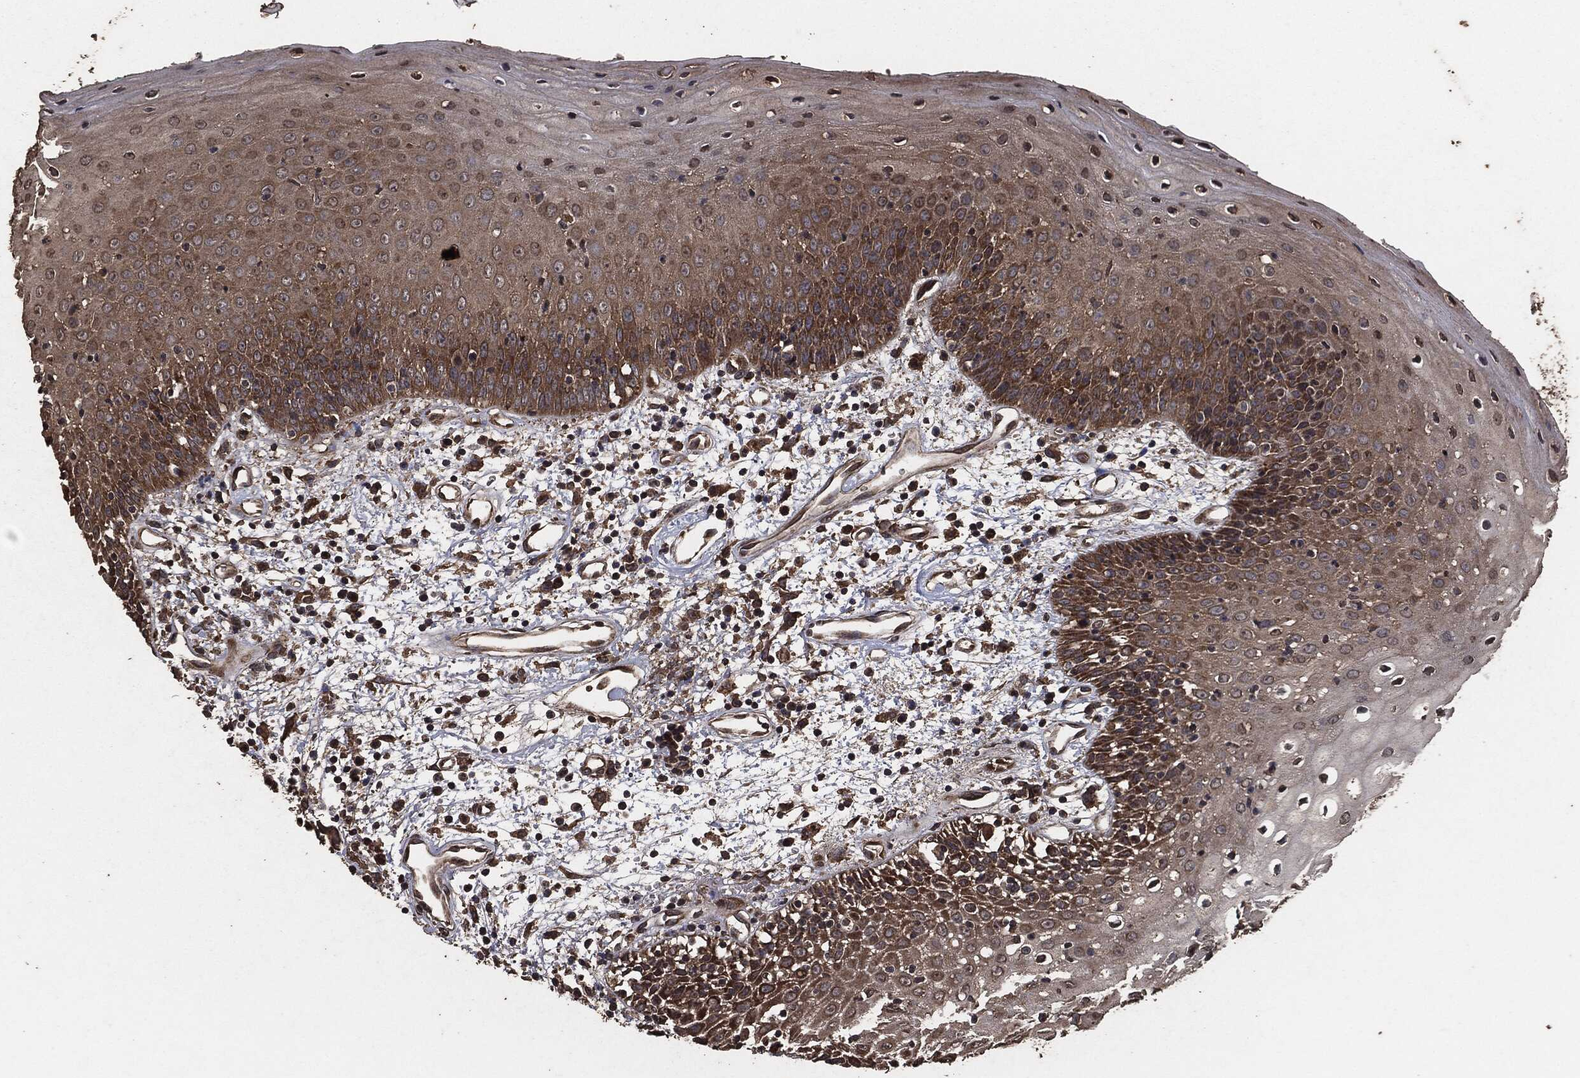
{"staining": {"intensity": "moderate", "quantity": ">75%", "location": "cytoplasmic/membranous"}, "tissue": "oral mucosa", "cell_type": "Squamous epithelial cells", "image_type": "normal", "snomed": [{"axis": "morphology", "description": "Normal tissue, NOS"}, {"axis": "morphology", "description": "Squamous cell carcinoma, NOS"}, {"axis": "topography", "description": "Skeletal muscle"}, {"axis": "topography", "description": "Oral tissue"}, {"axis": "topography", "description": "Head-Neck"}], "caption": "Immunohistochemical staining of benign oral mucosa reveals >75% levels of moderate cytoplasmic/membranous protein expression in about >75% of squamous epithelial cells.", "gene": "AKT1S1", "patient": {"sex": "female", "age": 84}}